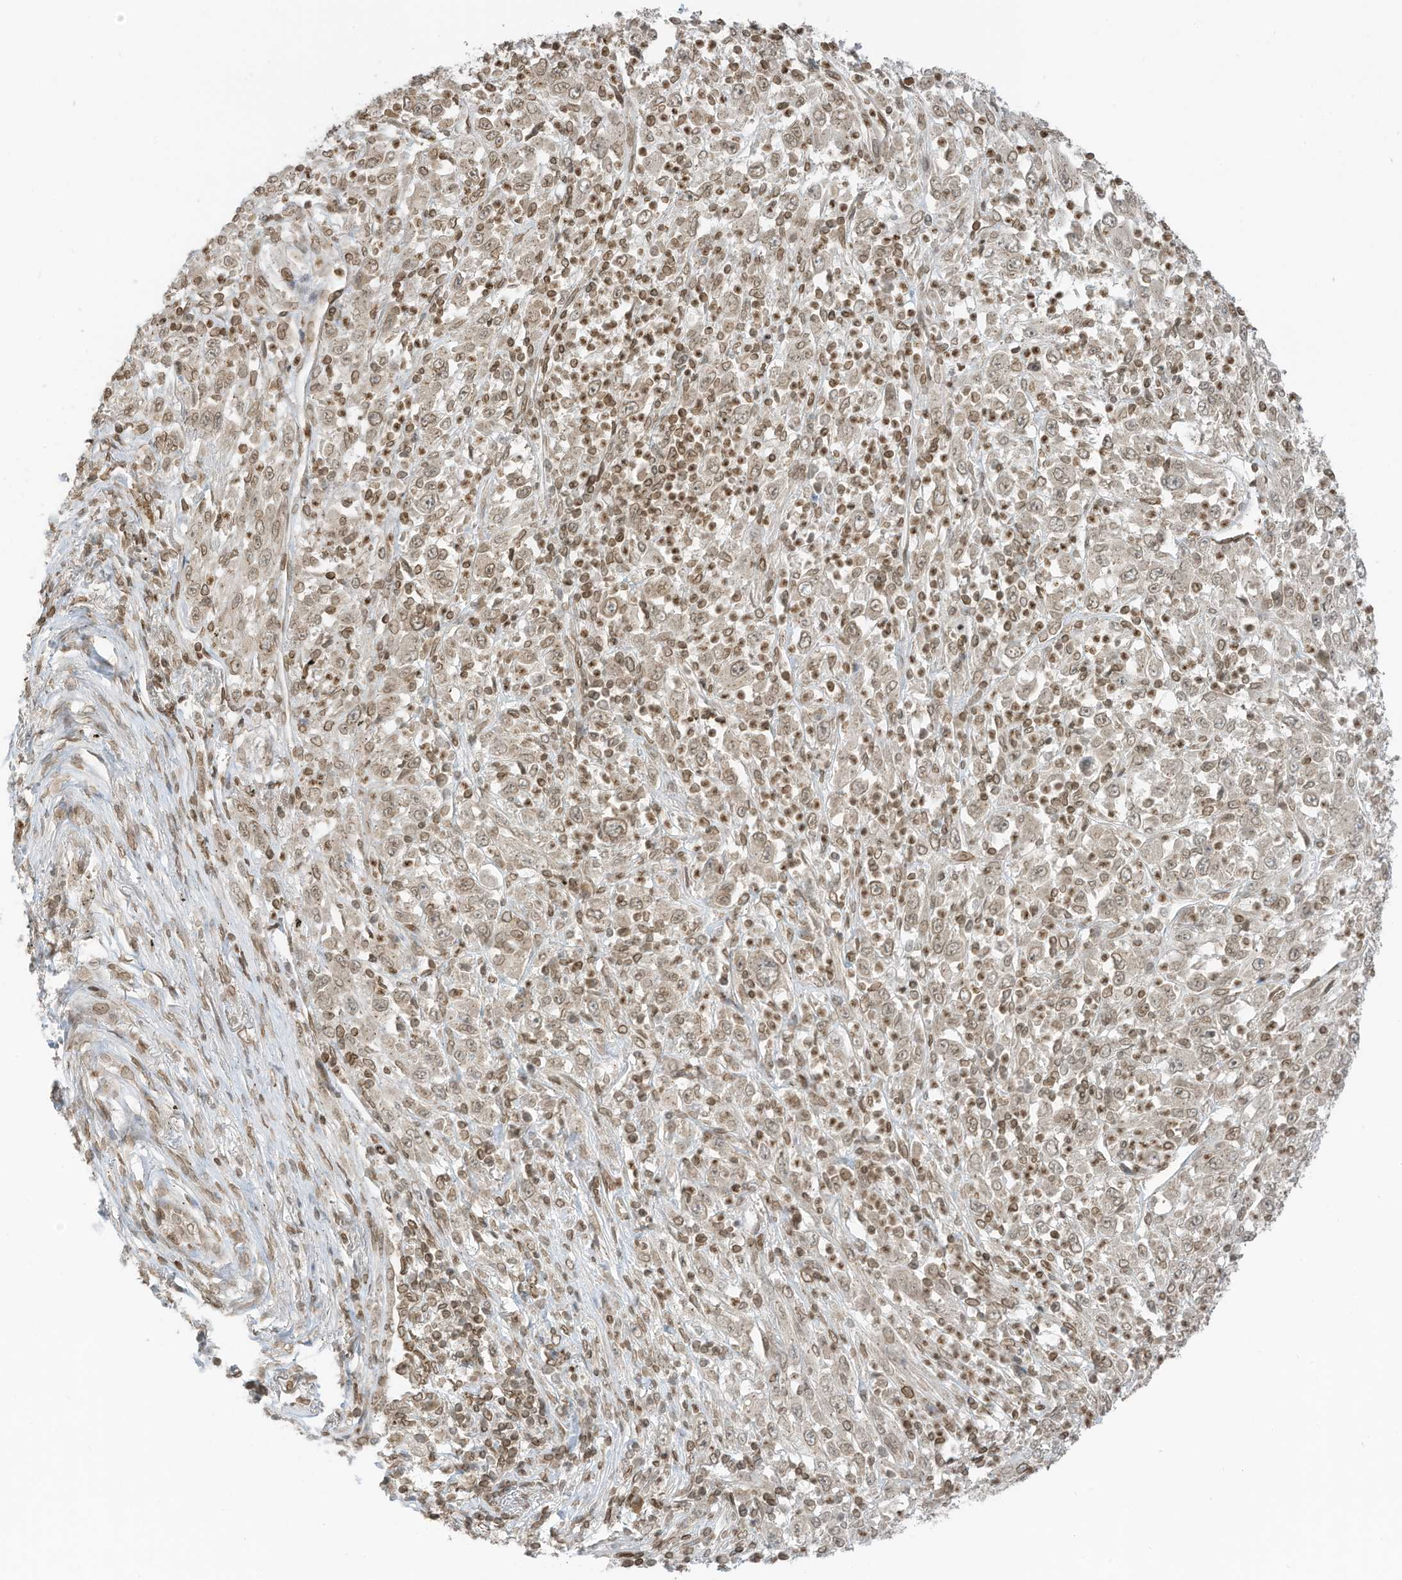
{"staining": {"intensity": "weak", "quantity": ">75%", "location": "cytoplasmic/membranous,nuclear"}, "tissue": "melanoma", "cell_type": "Tumor cells", "image_type": "cancer", "snomed": [{"axis": "morphology", "description": "Malignant melanoma, Metastatic site"}, {"axis": "topography", "description": "Skin"}], "caption": "There is low levels of weak cytoplasmic/membranous and nuclear positivity in tumor cells of melanoma, as demonstrated by immunohistochemical staining (brown color).", "gene": "RABL3", "patient": {"sex": "female", "age": 56}}